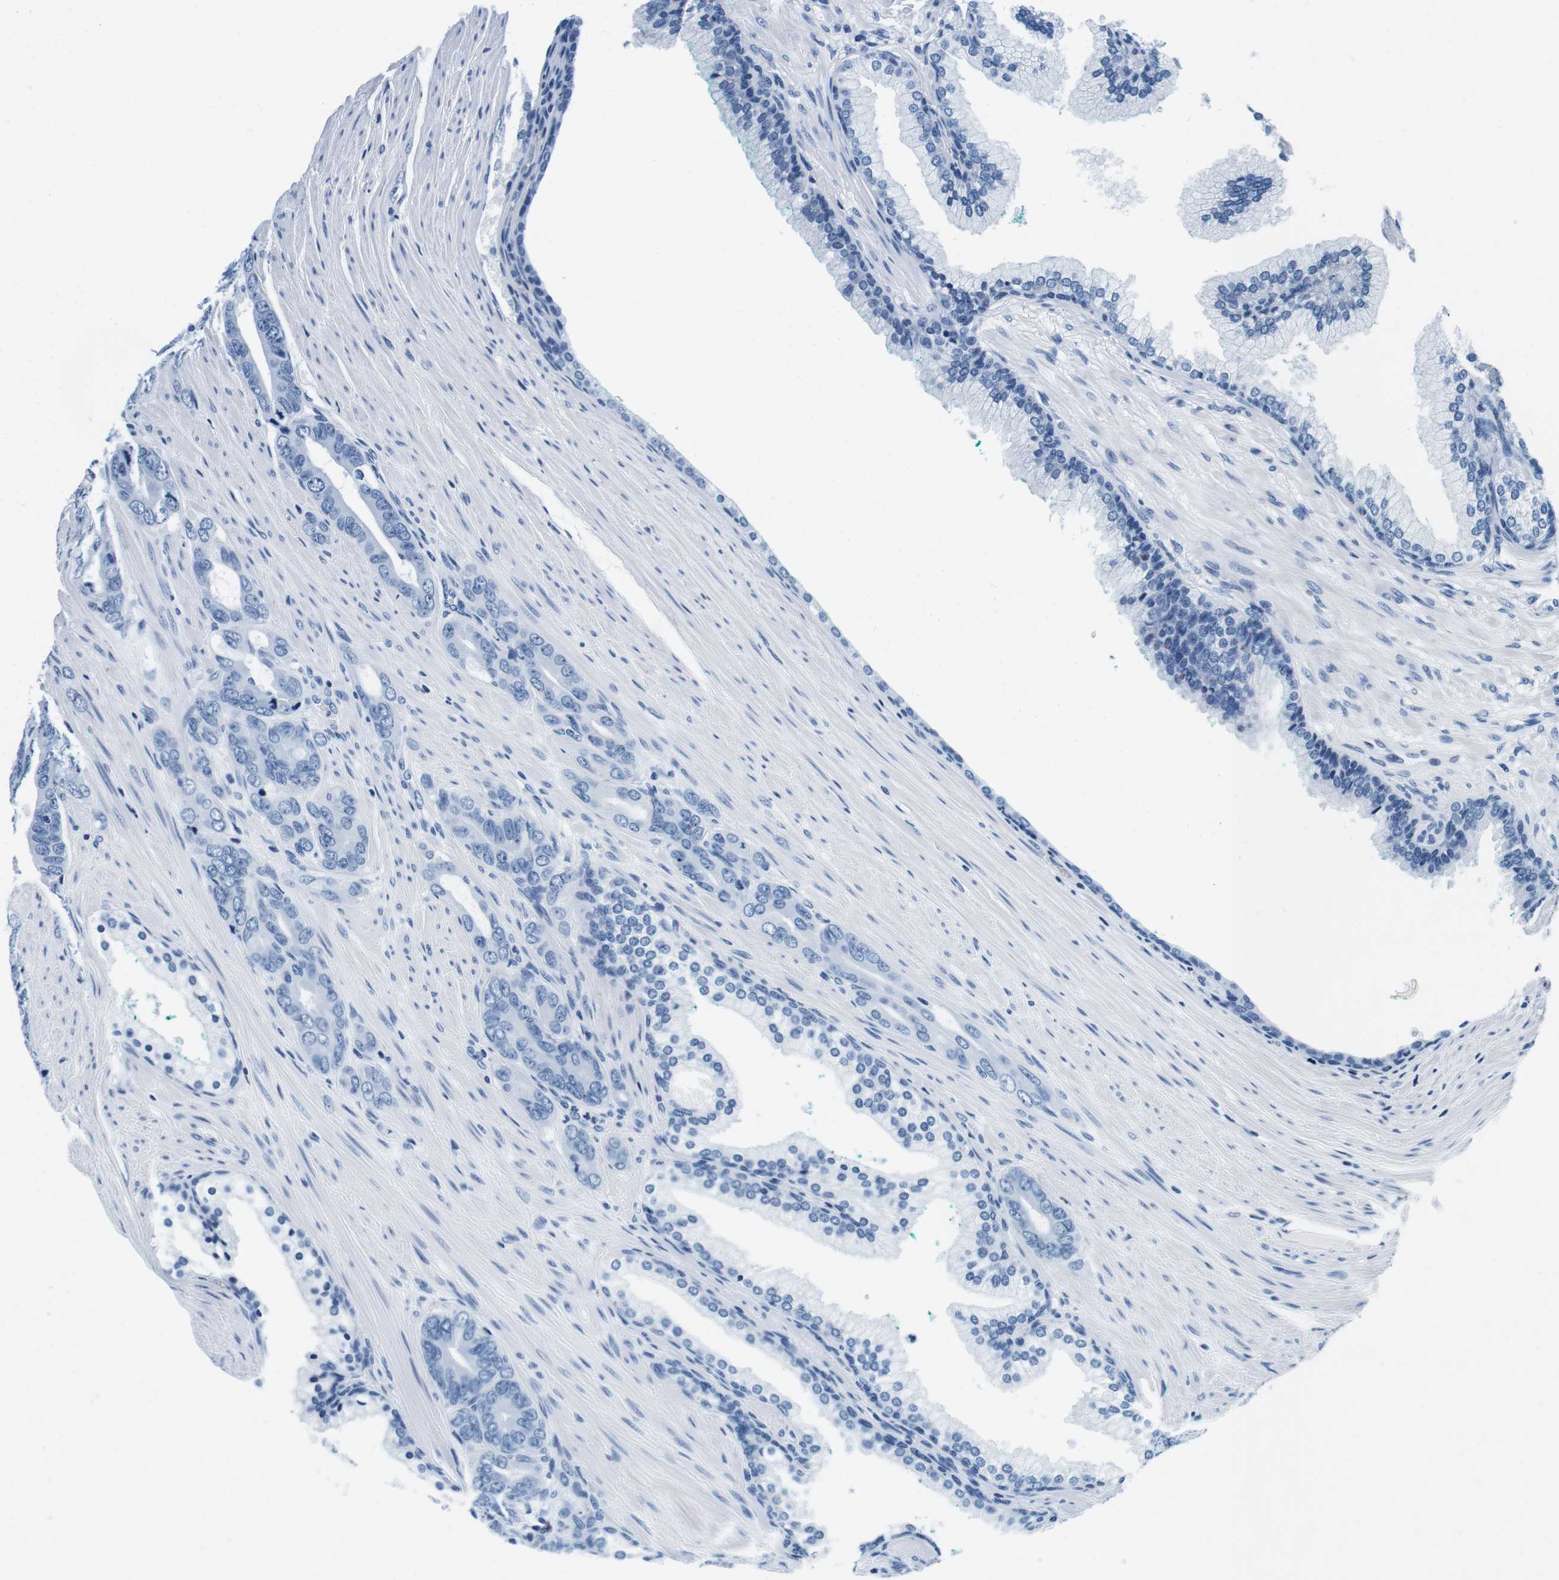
{"staining": {"intensity": "negative", "quantity": "none", "location": "none"}, "tissue": "prostate cancer", "cell_type": "Tumor cells", "image_type": "cancer", "snomed": [{"axis": "morphology", "description": "Adenocarcinoma, Low grade"}, {"axis": "topography", "description": "Prostate"}], "caption": "The histopathology image displays no staining of tumor cells in prostate cancer.", "gene": "ELANE", "patient": {"sex": "male", "age": 63}}